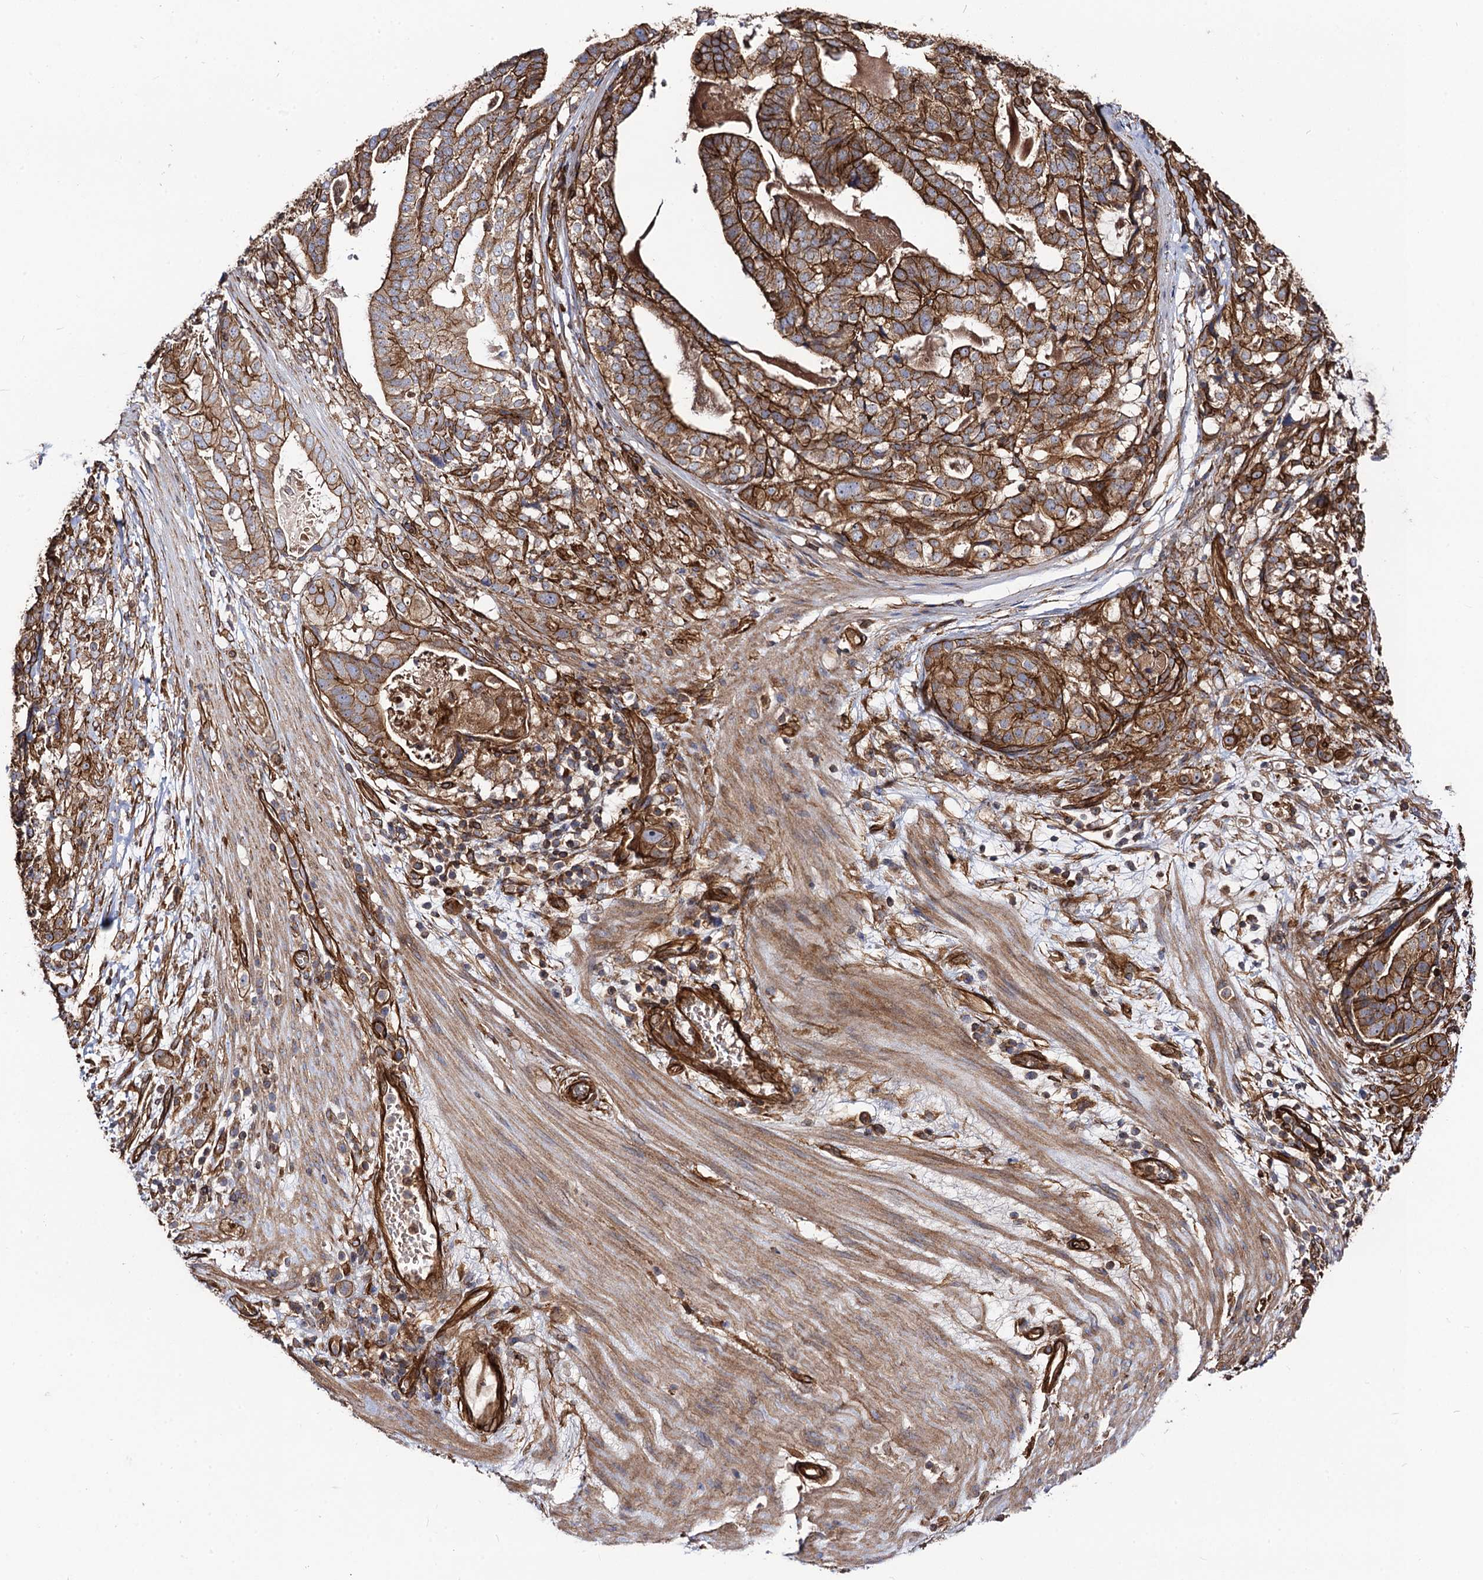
{"staining": {"intensity": "strong", "quantity": ">75%", "location": "cytoplasmic/membranous"}, "tissue": "stomach cancer", "cell_type": "Tumor cells", "image_type": "cancer", "snomed": [{"axis": "morphology", "description": "Adenocarcinoma, NOS"}, {"axis": "topography", "description": "Stomach"}], "caption": "Stomach cancer stained with immunohistochemistry exhibits strong cytoplasmic/membranous staining in approximately >75% of tumor cells.", "gene": "CIP2A", "patient": {"sex": "male", "age": 48}}